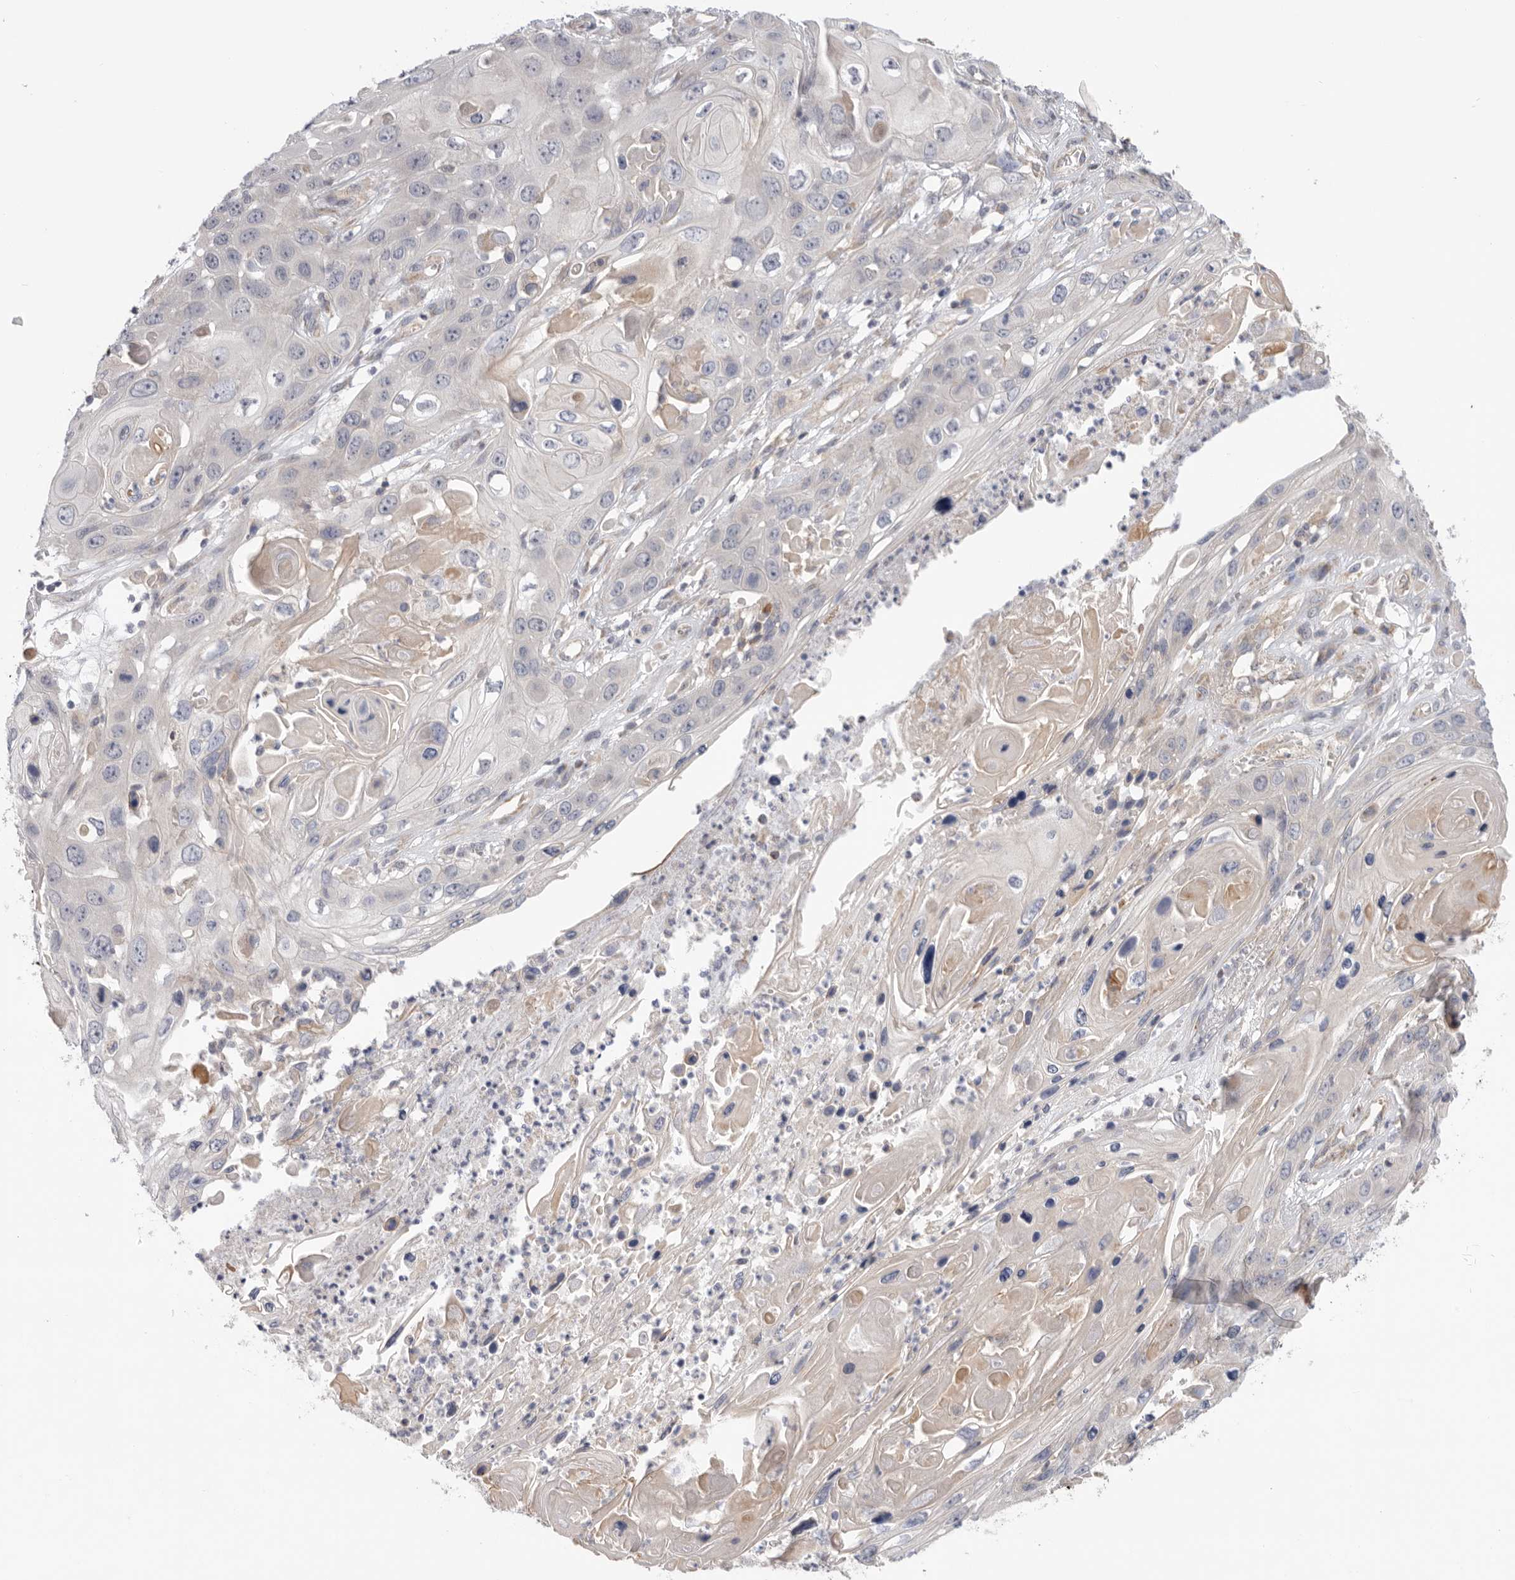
{"staining": {"intensity": "weak", "quantity": "<25%", "location": "cytoplasmic/membranous"}, "tissue": "skin cancer", "cell_type": "Tumor cells", "image_type": "cancer", "snomed": [{"axis": "morphology", "description": "Squamous cell carcinoma, NOS"}, {"axis": "topography", "description": "Skin"}], "caption": "This is a micrograph of IHC staining of skin cancer, which shows no positivity in tumor cells. (Brightfield microscopy of DAB immunohistochemistry (IHC) at high magnification).", "gene": "MTFR1L", "patient": {"sex": "male", "age": 55}}